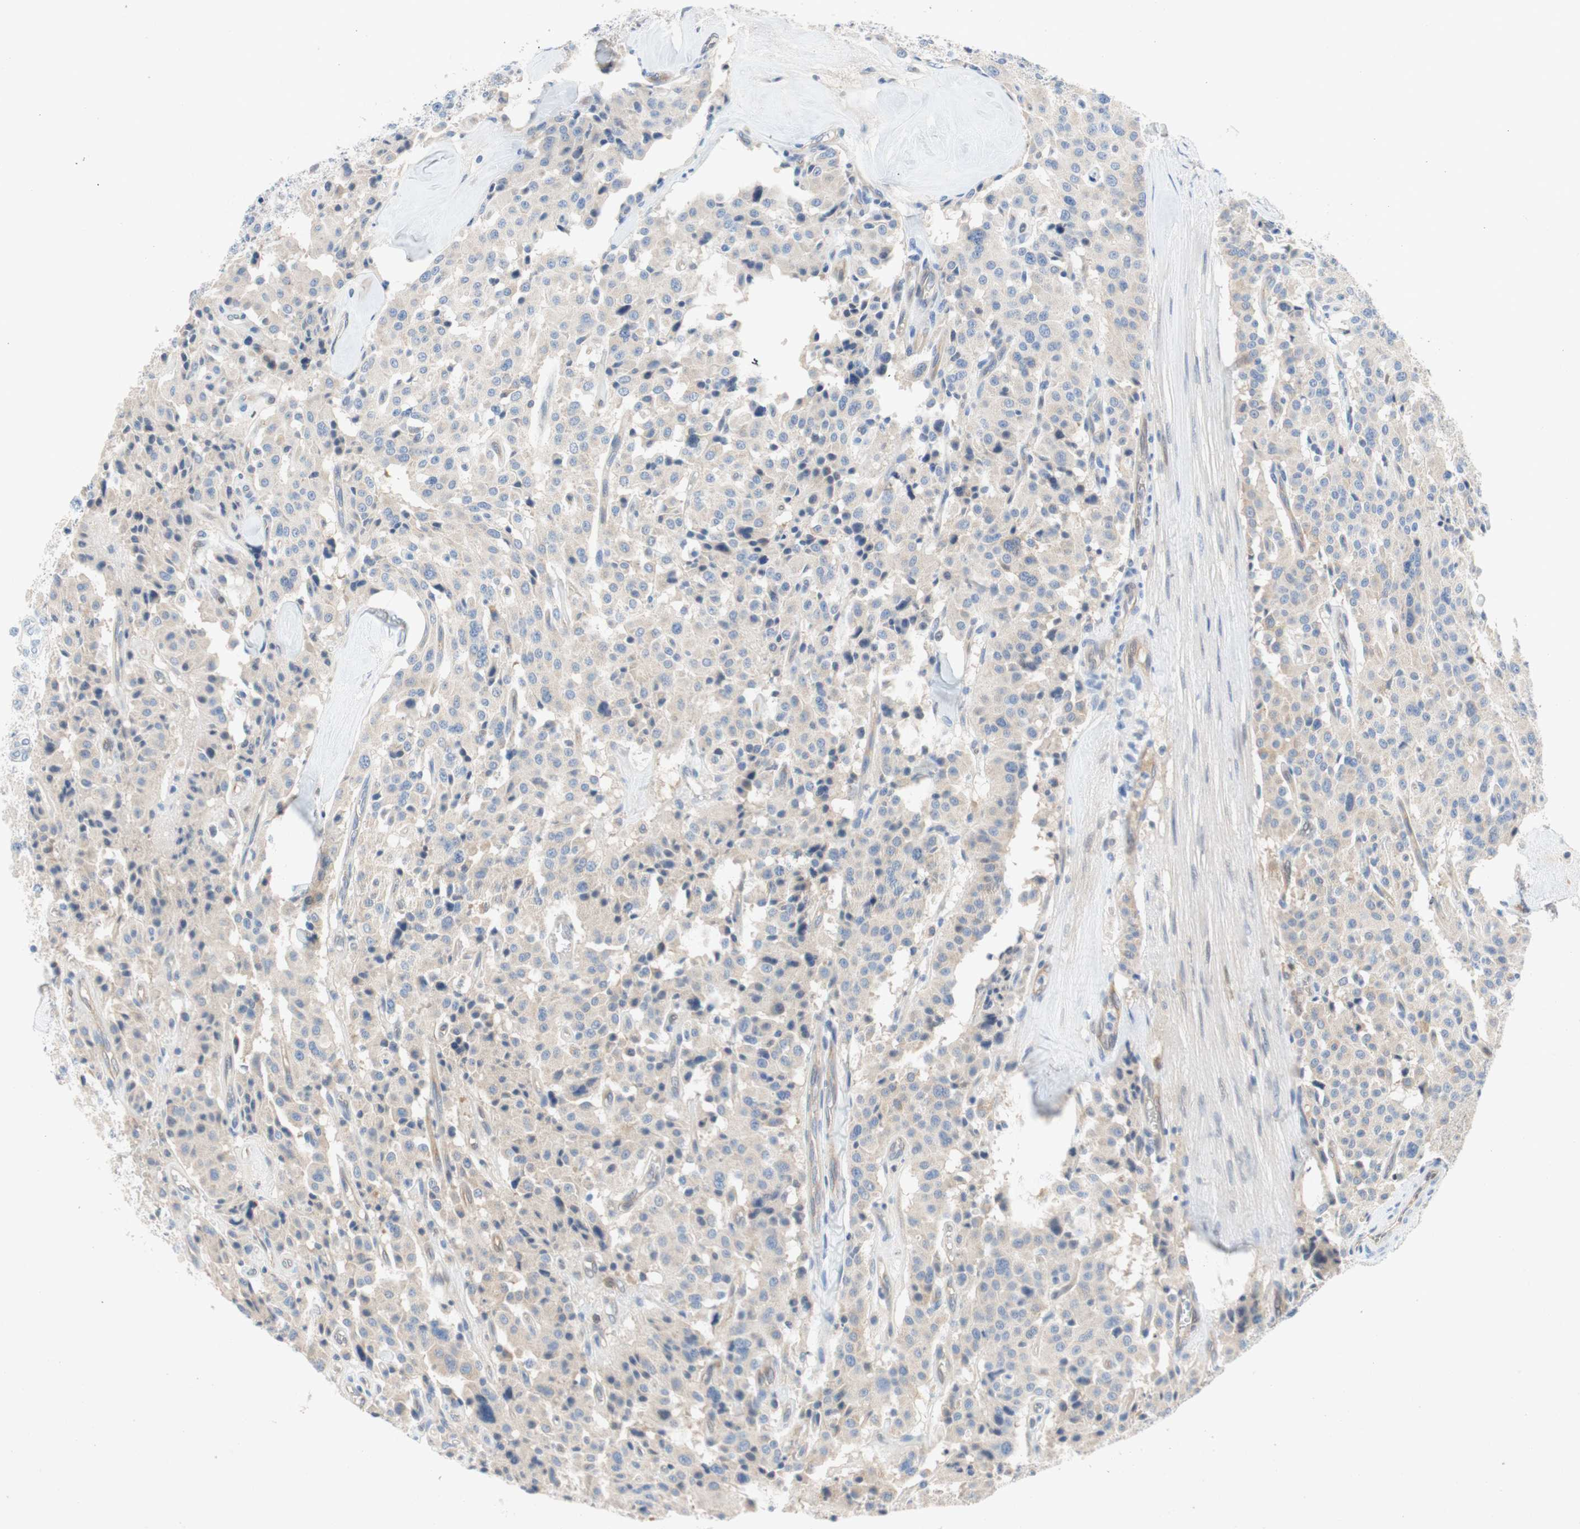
{"staining": {"intensity": "negative", "quantity": "none", "location": "none"}, "tissue": "carcinoid", "cell_type": "Tumor cells", "image_type": "cancer", "snomed": [{"axis": "morphology", "description": "Carcinoid, malignant, NOS"}, {"axis": "topography", "description": "Lung"}], "caption": "Human malignant carcinoid stained for a protein using immunohistochemistry reveals no staining in tumor cells.", "gene": "RELB", "patient": {"sex": "male", "age": 30}}